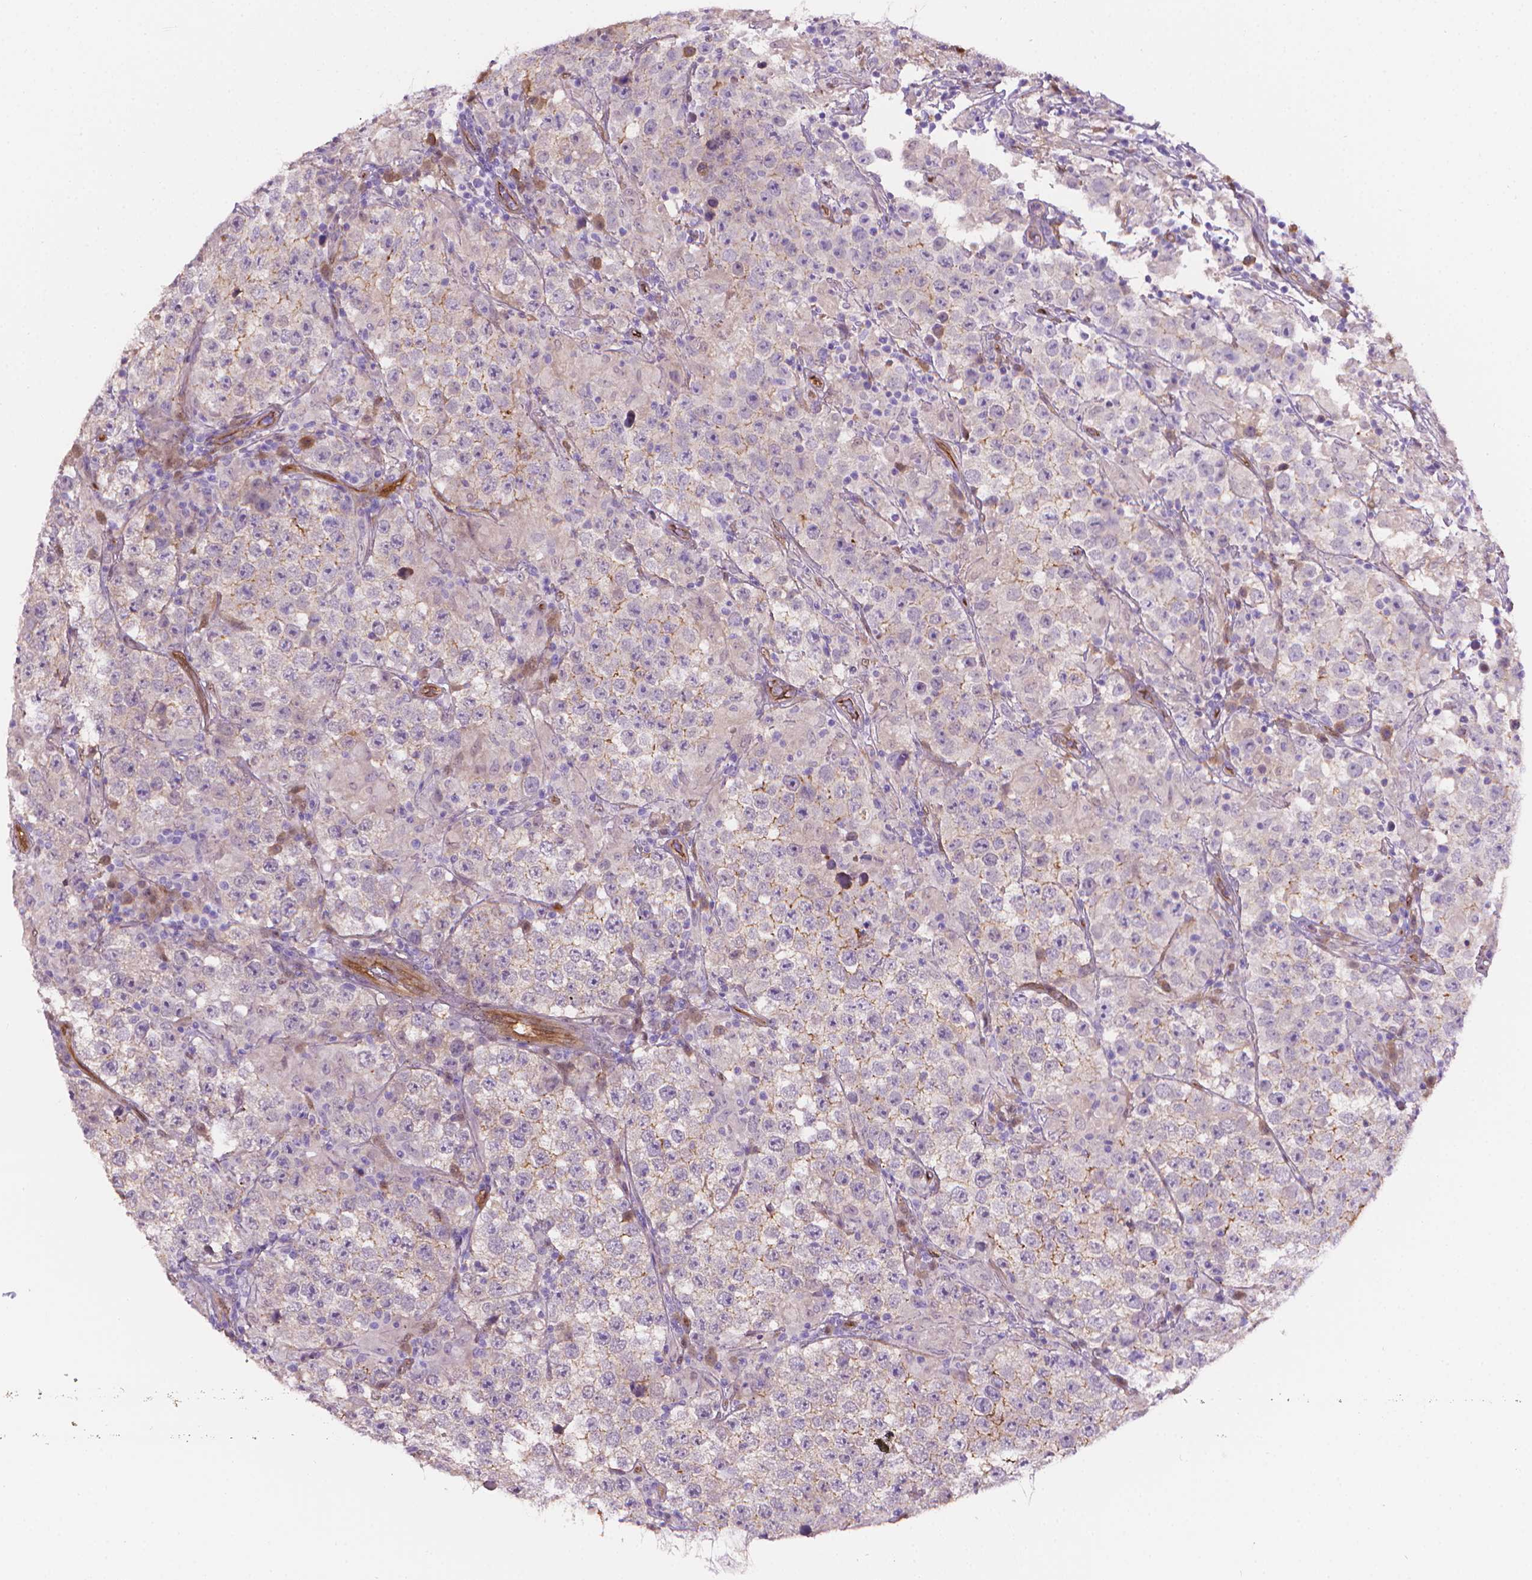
{"staining": {"intensity": "moderate", "quantity": "<25%", "location": "cytoplasmic/membranous"}, "tissue": "testis cancer", "cell_type": "Tumor cells", "image_type": "cancer", "snomed": [{"axis": "morphology", "description": "Seminoma, NOS"}, {"axis": "morphology", "description": "Carcinoma, Embryonal, NOS"}, {"axis": "topography", "description": "Testis"}], "caption": "A brown stain labels moderate cytoplasmic/membranous staining of a protein in human testis embryonal carcinoma tumor cells.", "gene": "CLIC4", "patient": {"sex": "male", "age": 41}}